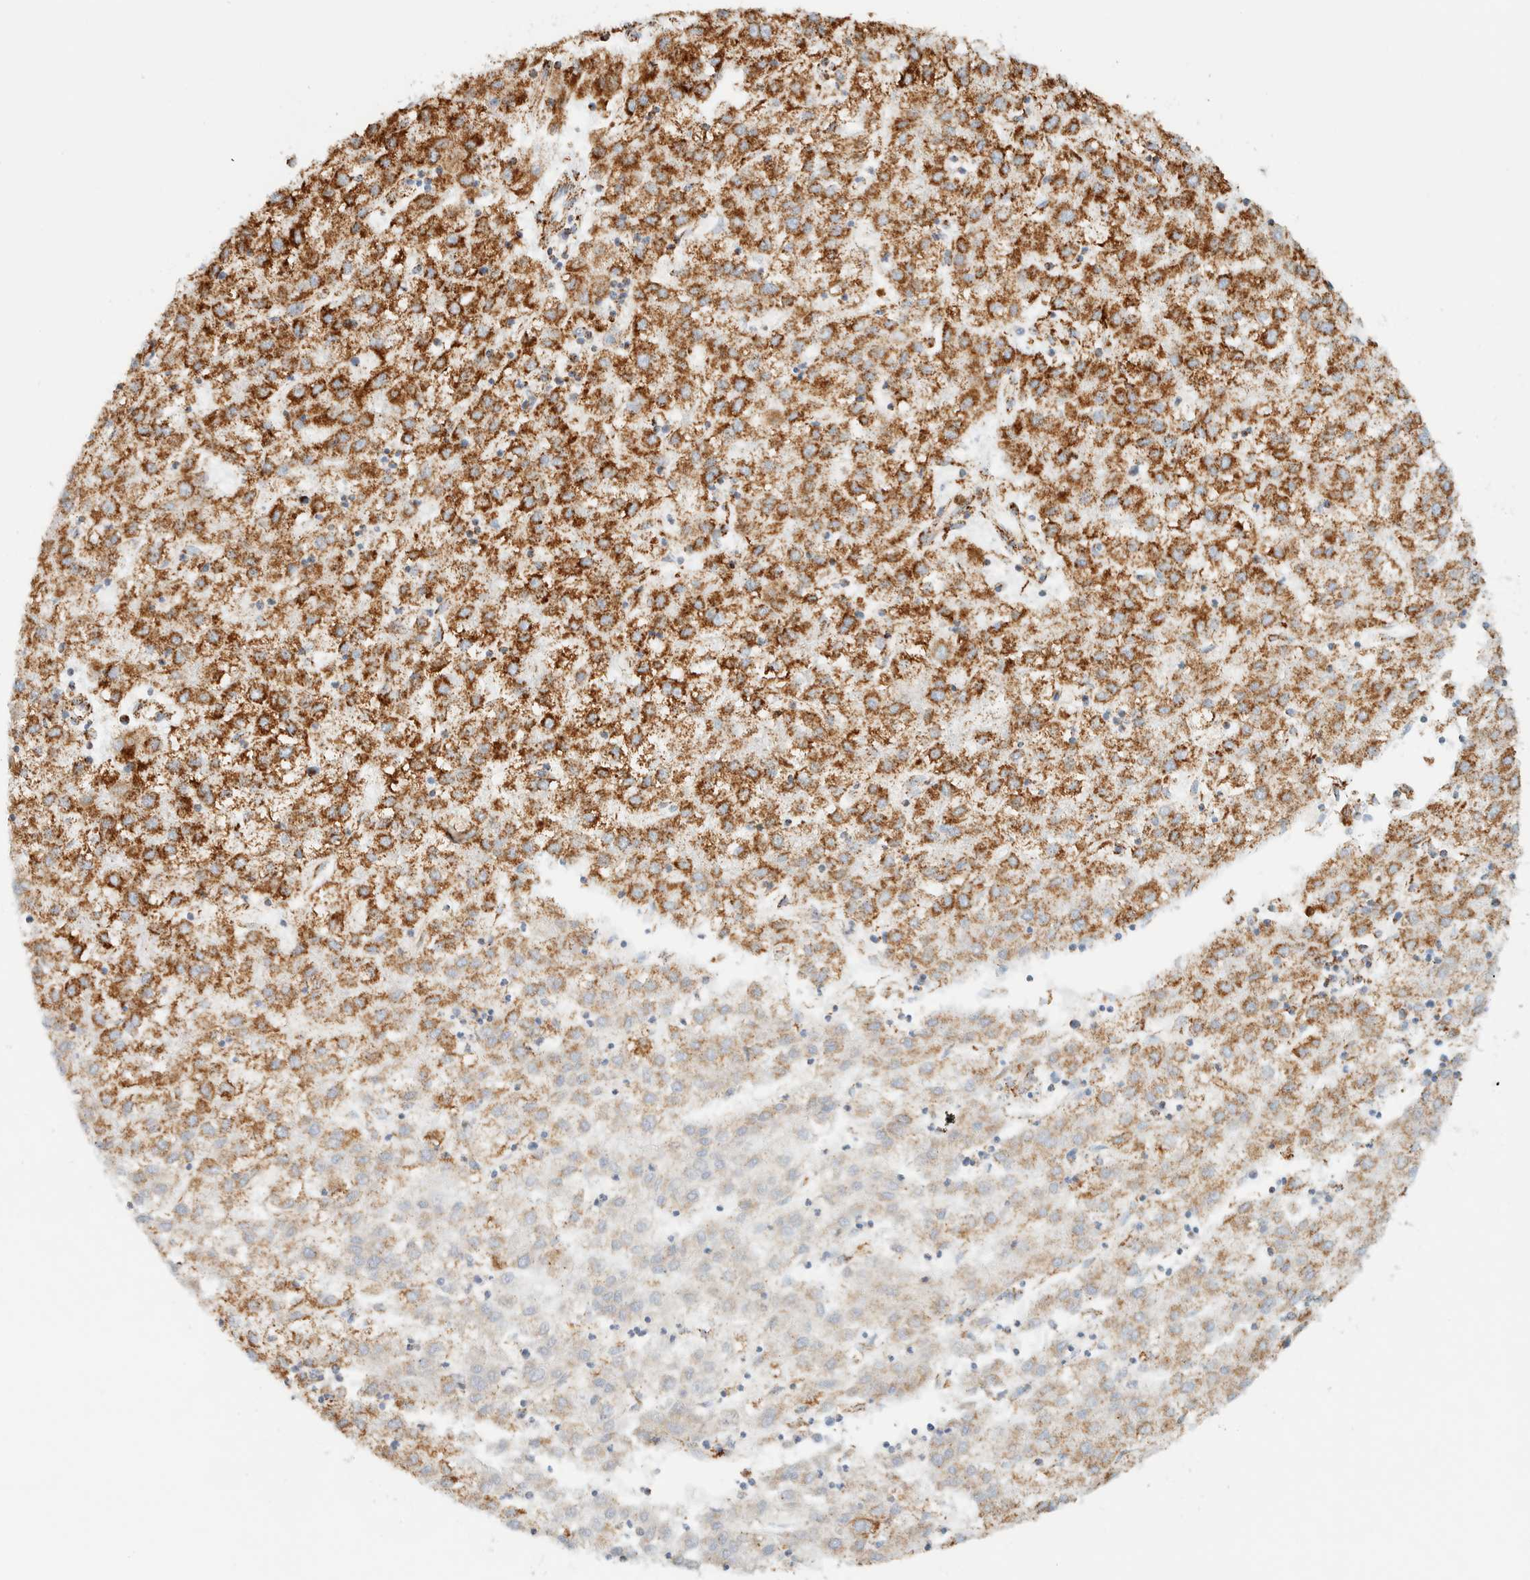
{"staining": {"intensity": "moderate", "quantity": "25%-75%", "location": "cytoplasmic/membranous"}, "tissue": "liver cancer", "cell_type": "Tumor cells", "image_type": "cancer", "snomed": [{"axis": "morphology", "description": "Carcinoma, Hepatocellular, NOS"}, {"axis": "topography", "description": "Liver"}], "caption": "This is a histology image of immunohistochemistry staining of liver cancer (hepatocellular carcinoma), which shows moderate expression in the cytoplasmic/membranous of tumor cells.", "gene": "KIFAP3", "patient": {"sex": "male", "age": 72}}